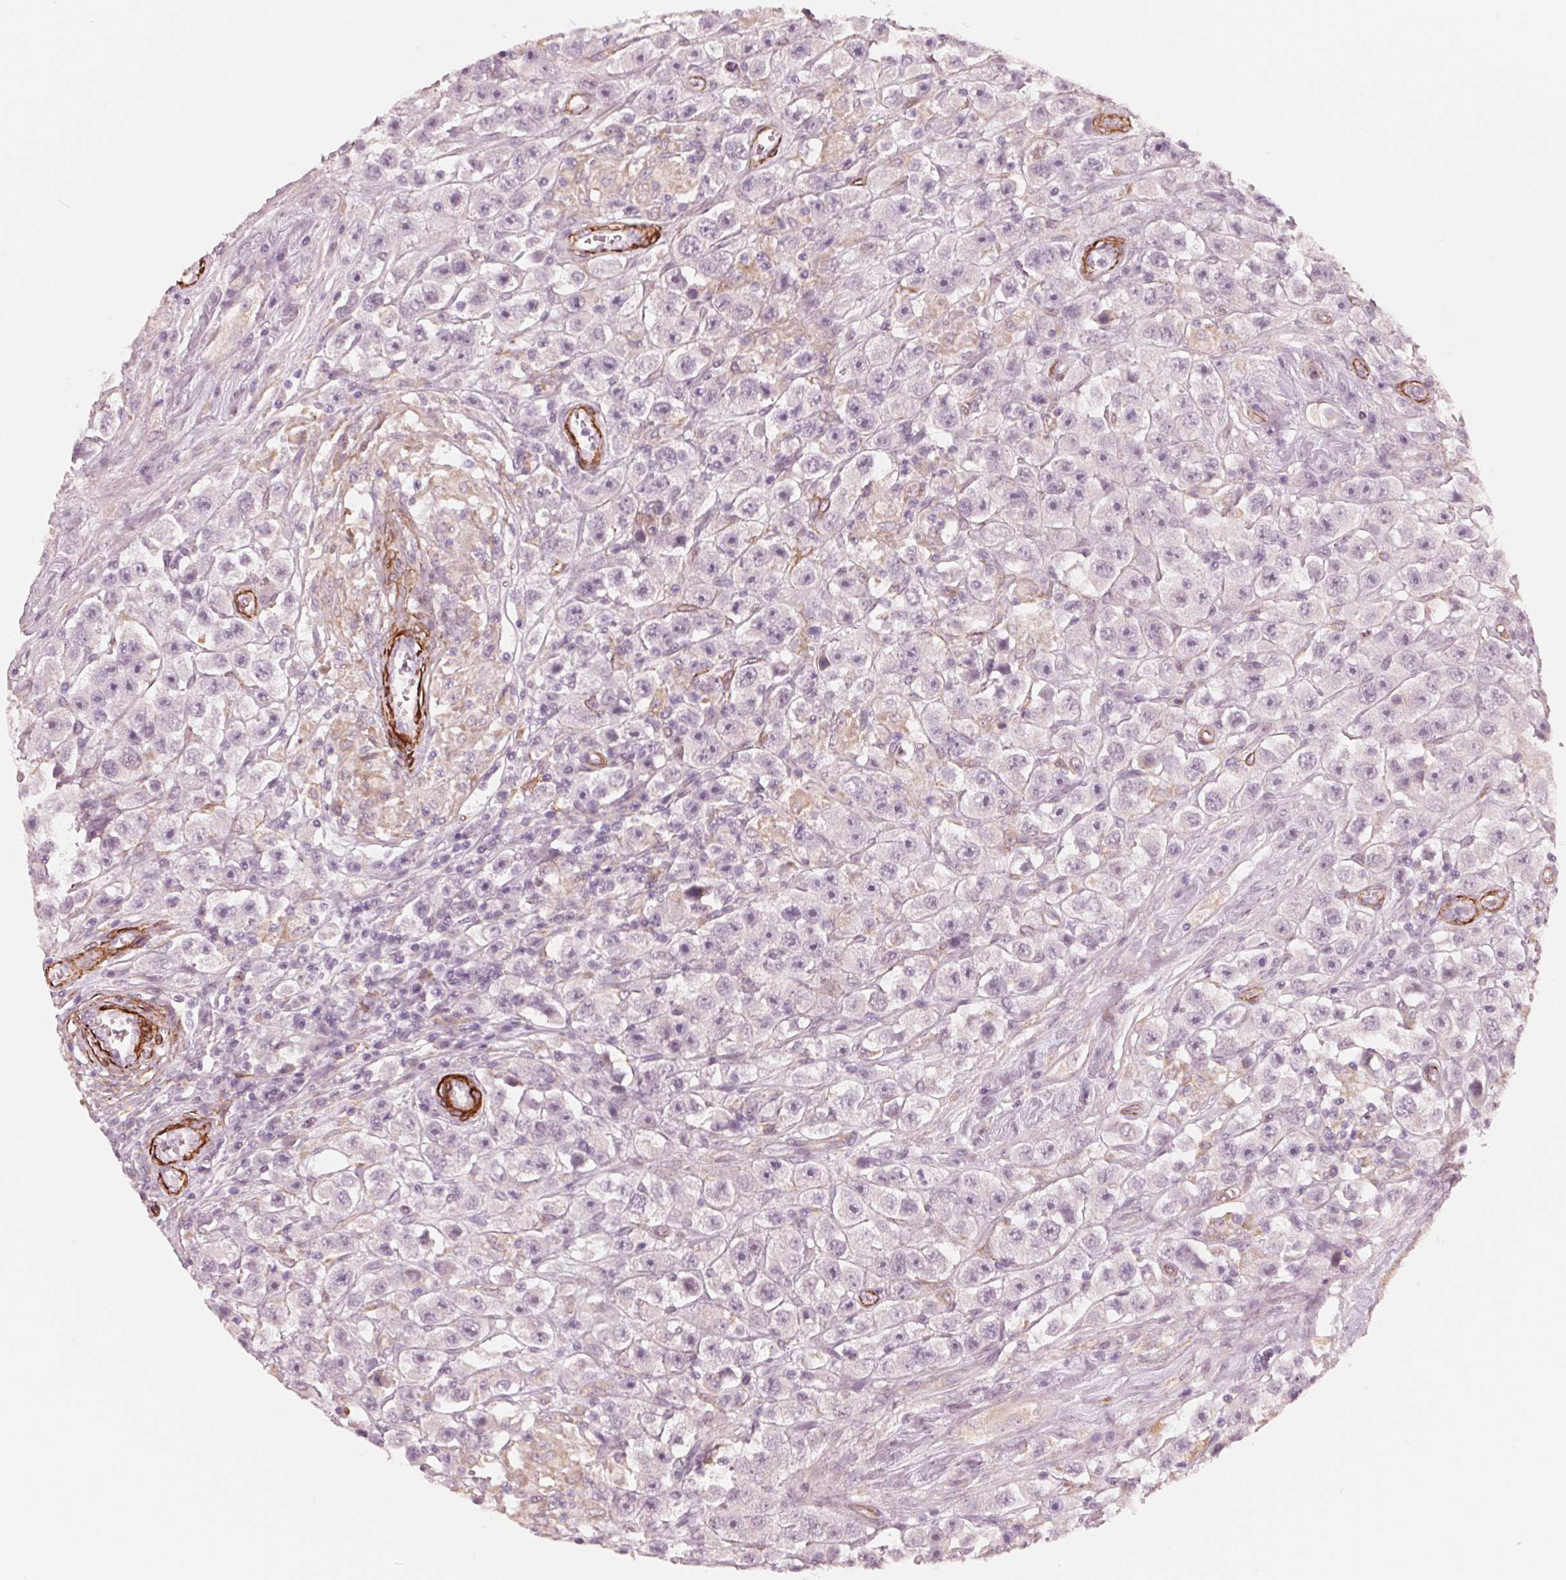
{"staining": {"intensity": "negative", "quantity": "none", "location": "none"}, "tissue": "testis cancer", "cell_type": "Tumor cells", "image_type": "cancer", "snomed": [{"axis": "morphology", "description": "Seminoma, NOS"}, {"axis": "topography", "description": "Testis"}], "caption": "A micrograph of human testis seminoma is negative for staining in tumor cells.", "gene": "MIER3", "patient": {"sex": "male", "age": 45}}